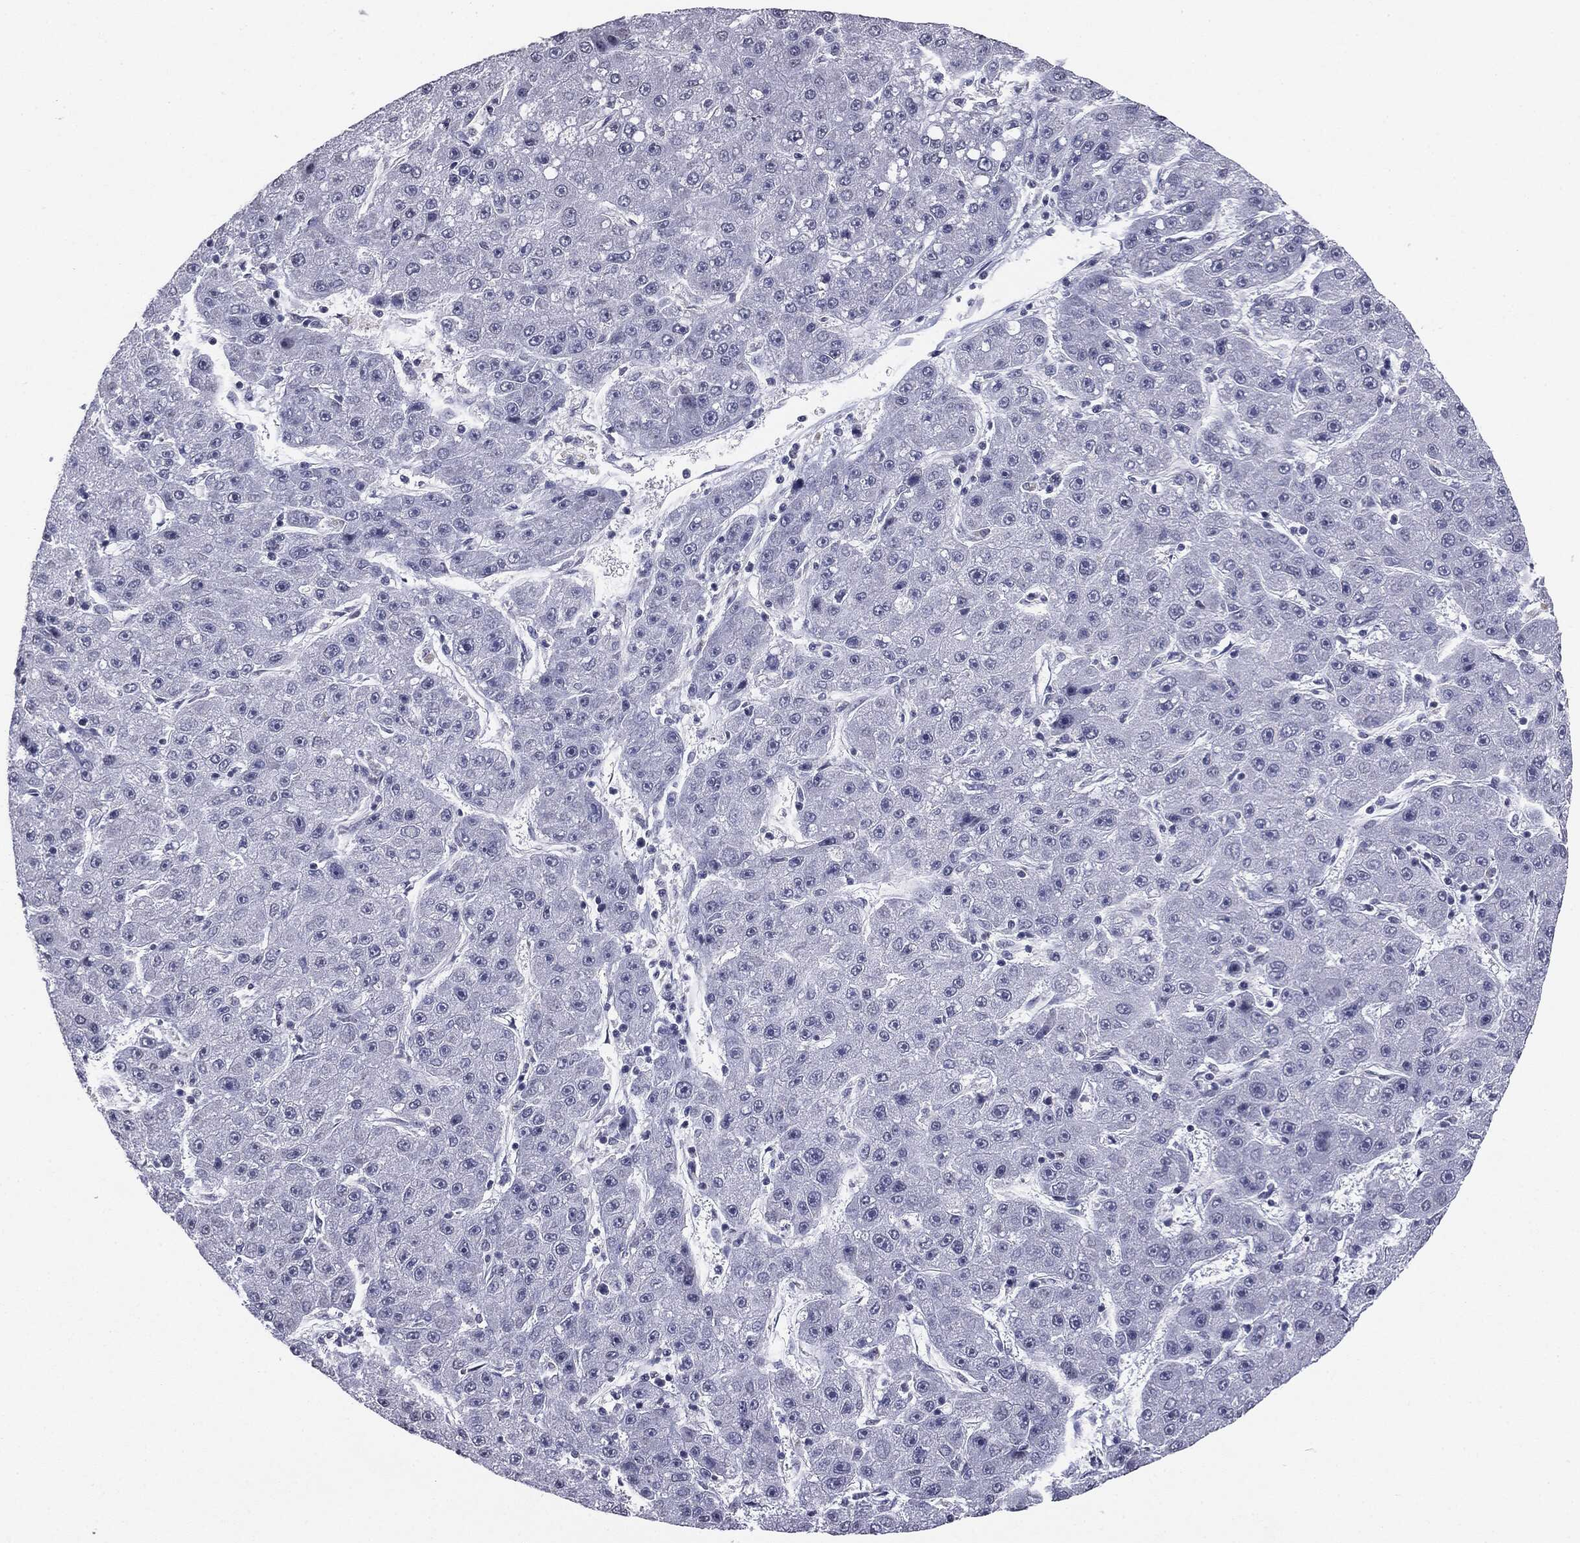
{"staining": {"intensity": "negative", "quantity": "none", "location": "none"}, "tissue": "liver cancer", "cell_type": "Tumor cells", "image_type": "cancer", "snomed": [{"axis": "morphology", "description": "Carcinoma, Hepatocellular, NOS"}, {"axis": "topography", "description": "Liver"}], "caption": "A photomicrograph of hepatocellular carcinoma (liver) stained for a protein shows no brown staining in tumor cells.", "gene": "SERPINB4", "patient": {"sex": "male", "age": 67}}